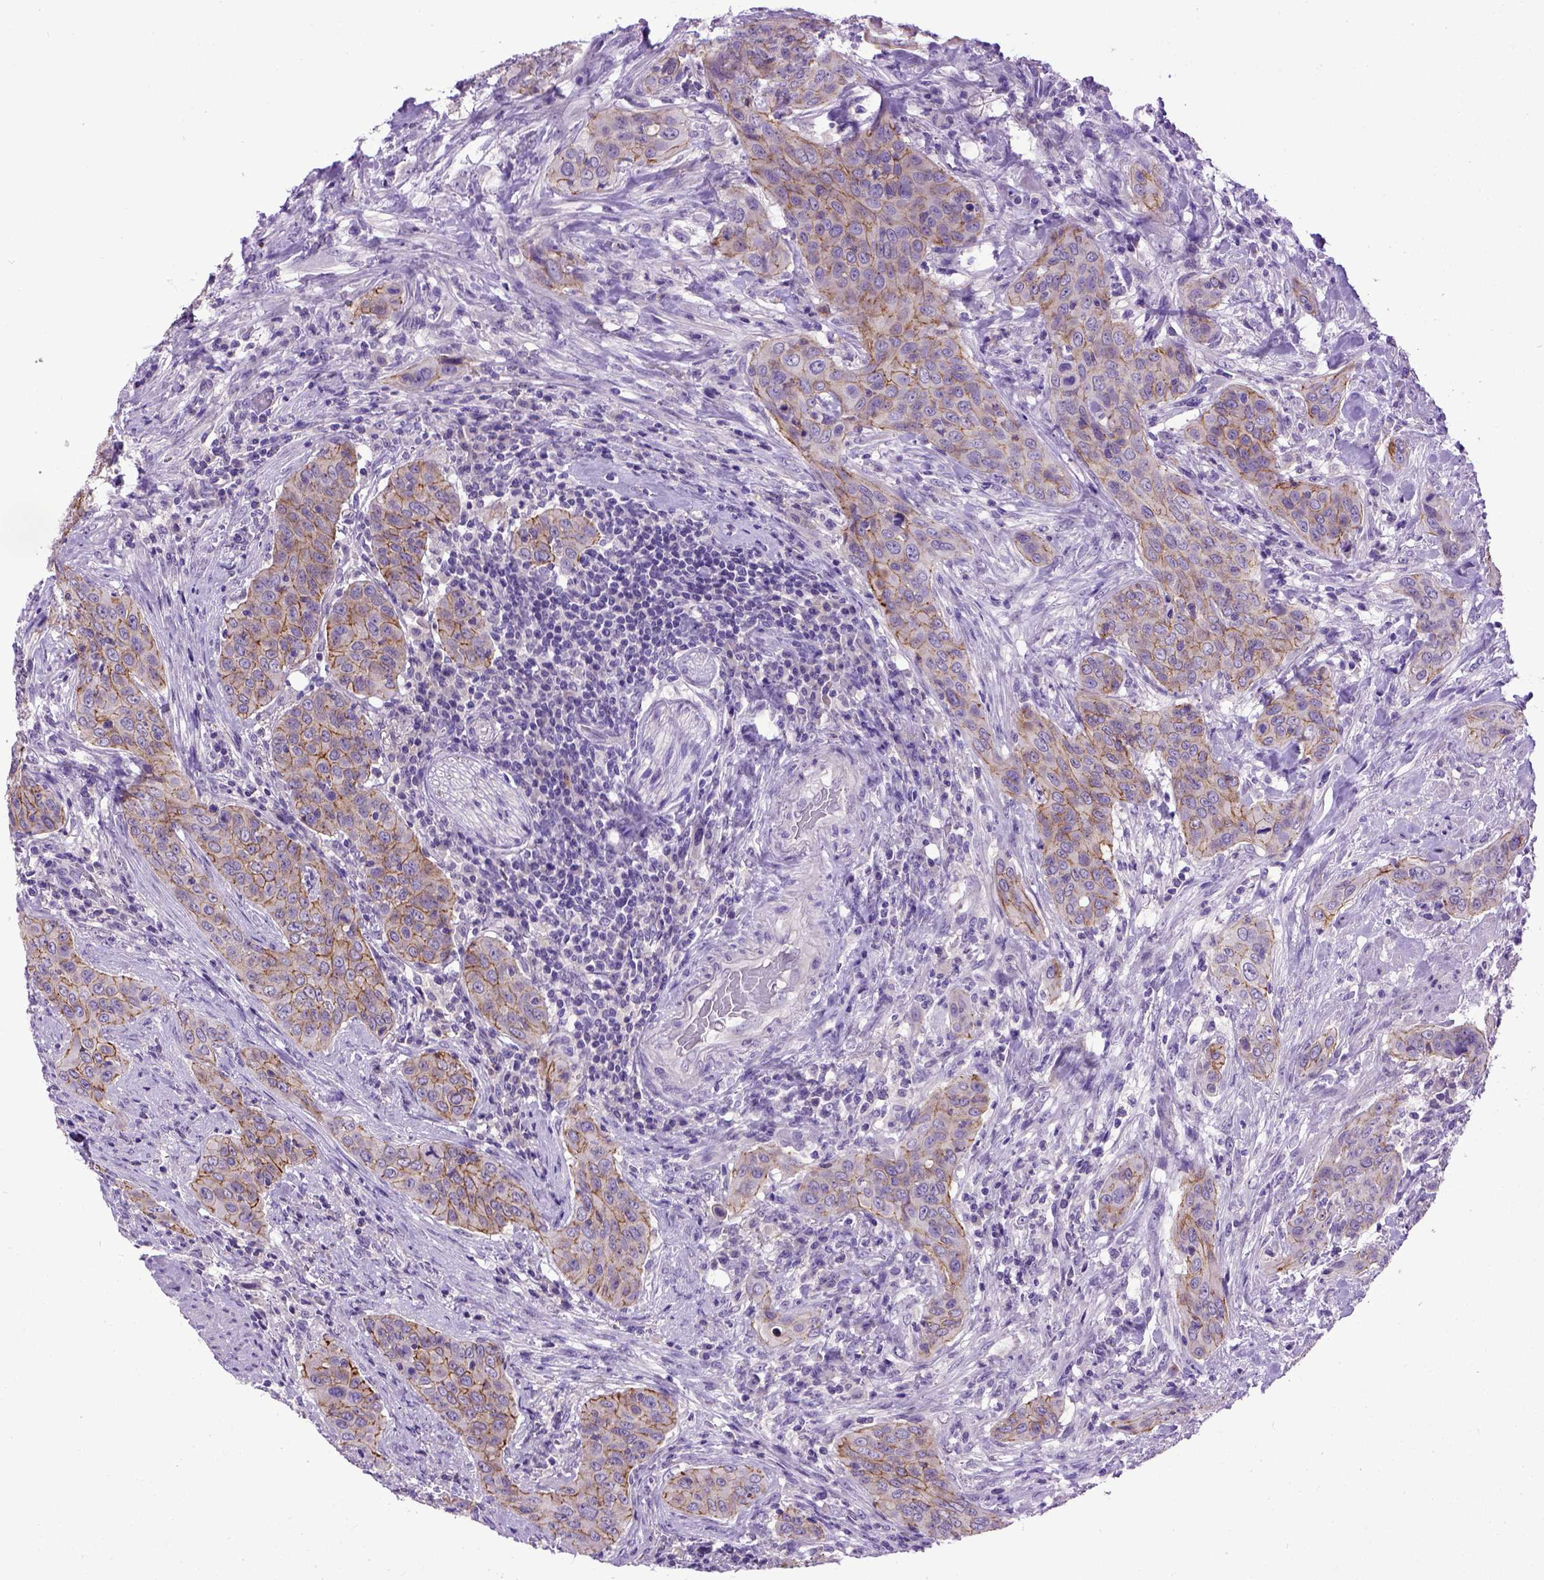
{"staining": {"intensity": "strong", "quantity": "25%-75%", "location": "cytoplasmic/membranous"}, "tissue": "urothelial cancer", "cell_type": "Tumor cells", "image_type": "cancer", "snomed": [{"axis": "morphology", "description": "Urothelial carcinoma, High grade"}, {"axis": "topography", "description": "Urinary bladder"}], "caption": "High-grade urothelial carcinoma stained for a protein displays strong cytoplasmic/membranous positivity in tumor cells. Nuclei are stained in blue.", "gene": "CDH1", "patient": {"sex": "male", "age": 82}}